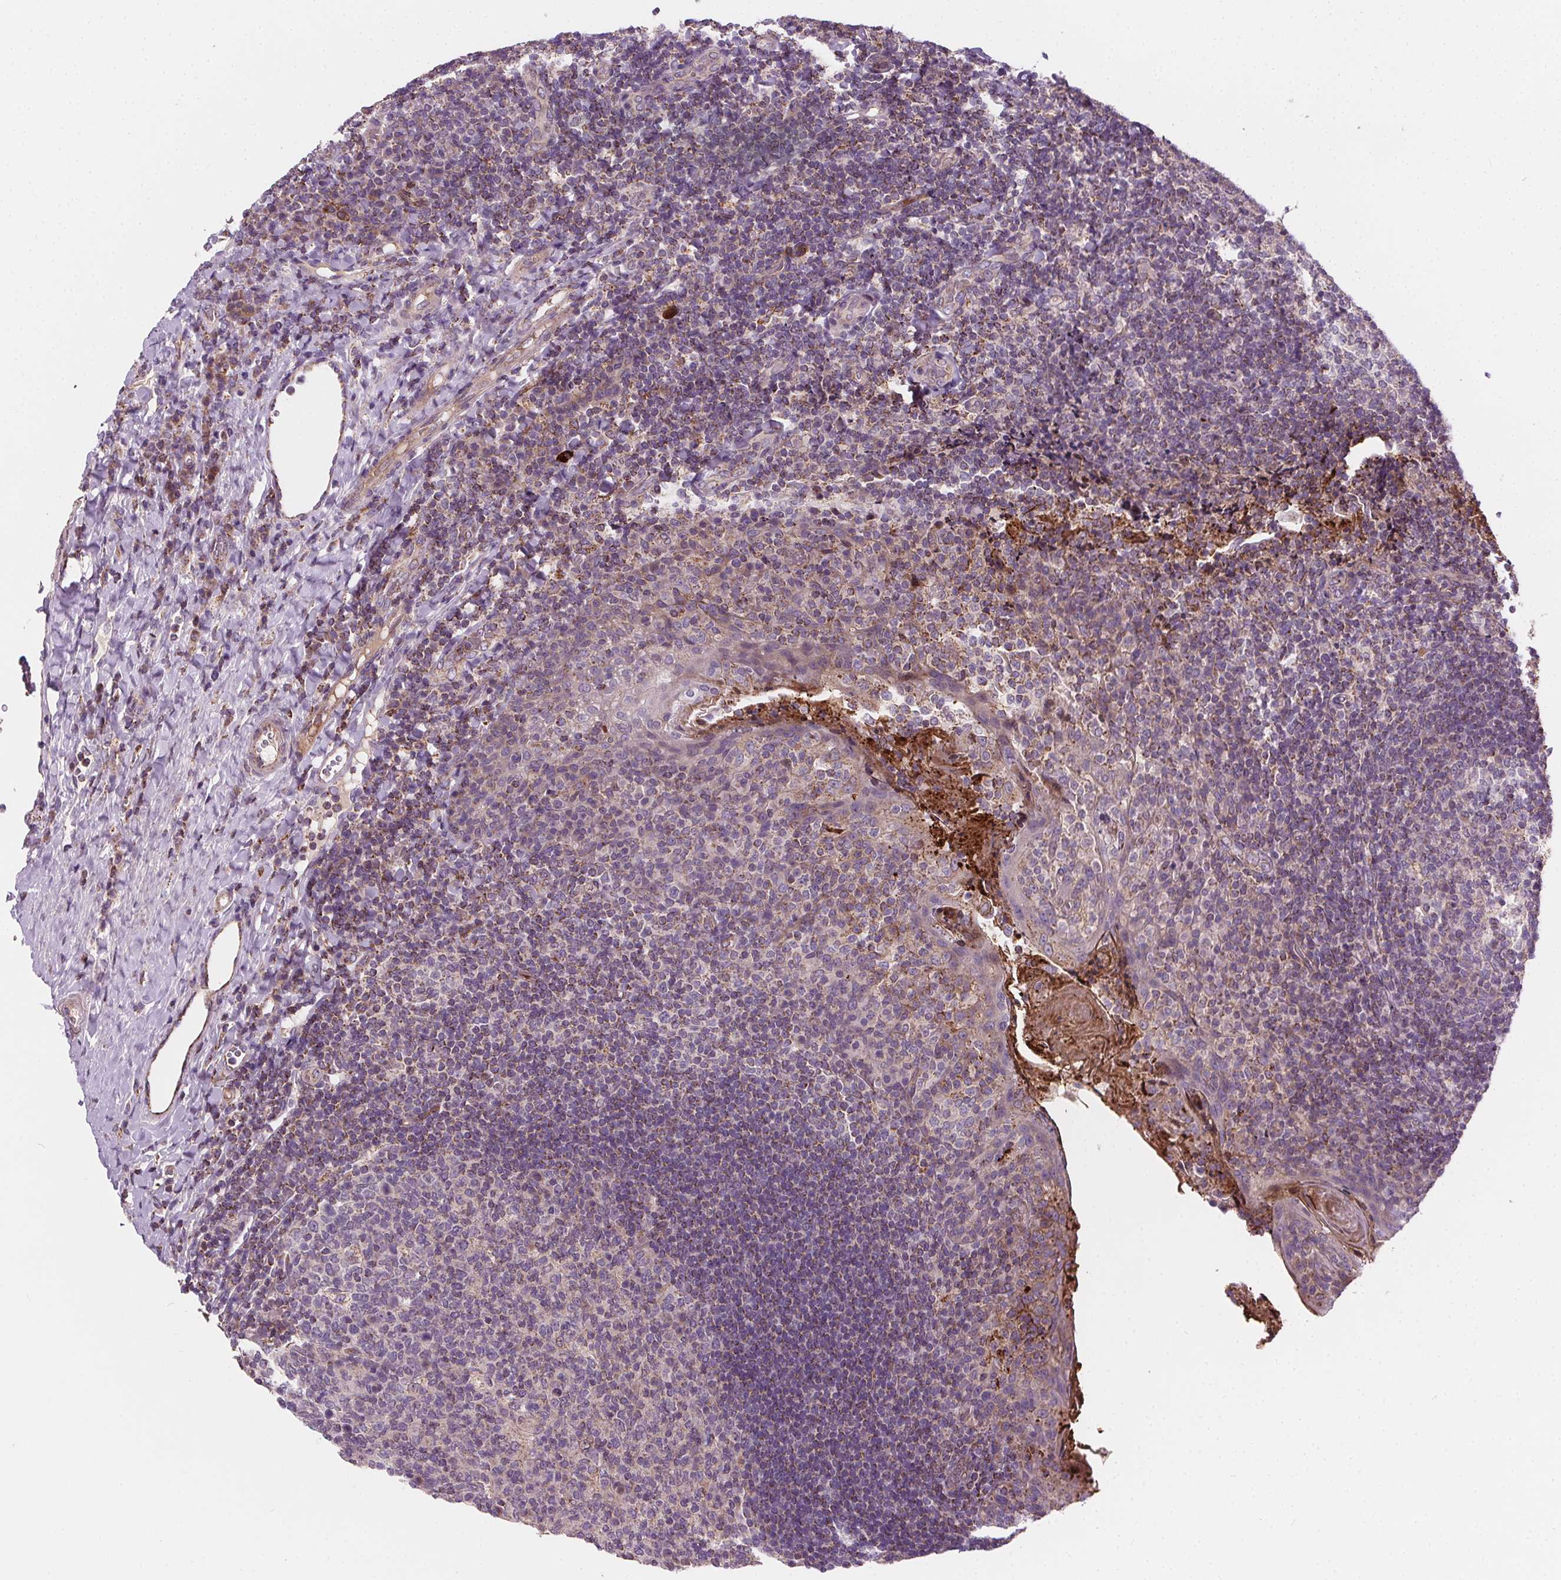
{"staining": {"intensity": "moderate", "quantity": "25%-75%", "location": "cytoplasmic/membranous"}, "tissue": "tonsil", "cell_type": "Germinal center cells", "image_type": "normal", "snomed": [{"axis": "morphology", "description": "Normal tissue, NOS"}, {"axis": "topography", "description": "Tonsil"}], "caption": "This photomicrograph displays immunohistochemistry (IHC) staining of normal human tonsil, with medium moderate cytoplasmic/membranous expression in about 25%-75% of germinal center cells.", "gene": "GOLT1B", "patient": {"sex": "female", "age": 10}}